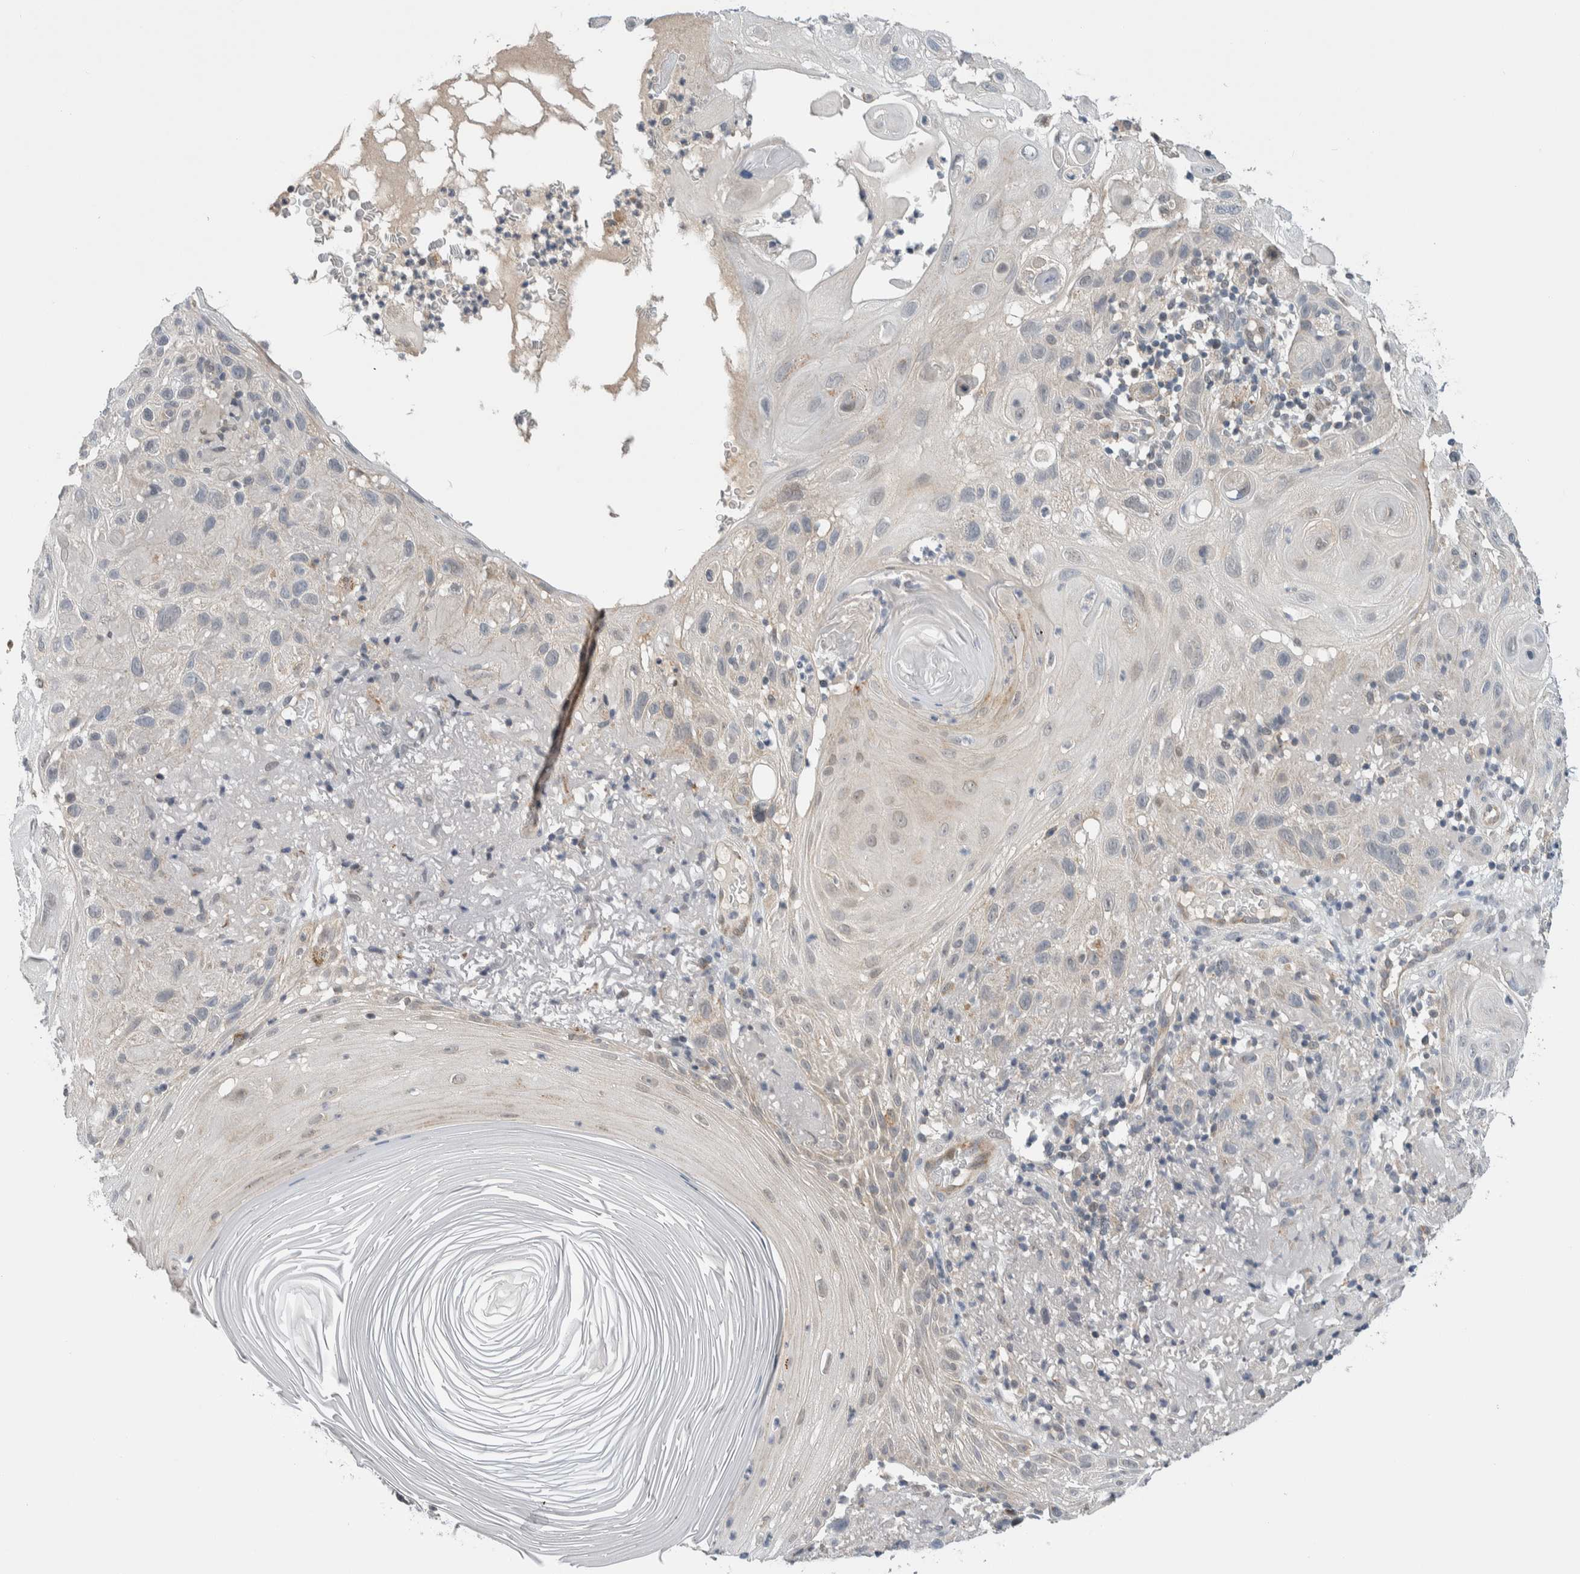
{"staining": {"intensity": "negative", "quantity": "none", "location": "none"}, "tissue": "skin cancer", "cell_type": "Tumor cells", "image_type": "cancer", "snomed": [{"axis": "morphology", "description": "Squamous cell carcinoma, NOS"}, {"axis": "topography", "description": "Skin"}], "caption": "An image of squamous cell carcinoma (skin) stained for a protein reveals no brown staining in tumor cells. (DAB (3,3'-diaminobenzidine) immunohistochemistry, high magnification).", "gene": "SHPK", "patient": {"sex": "female", "age": 96}}